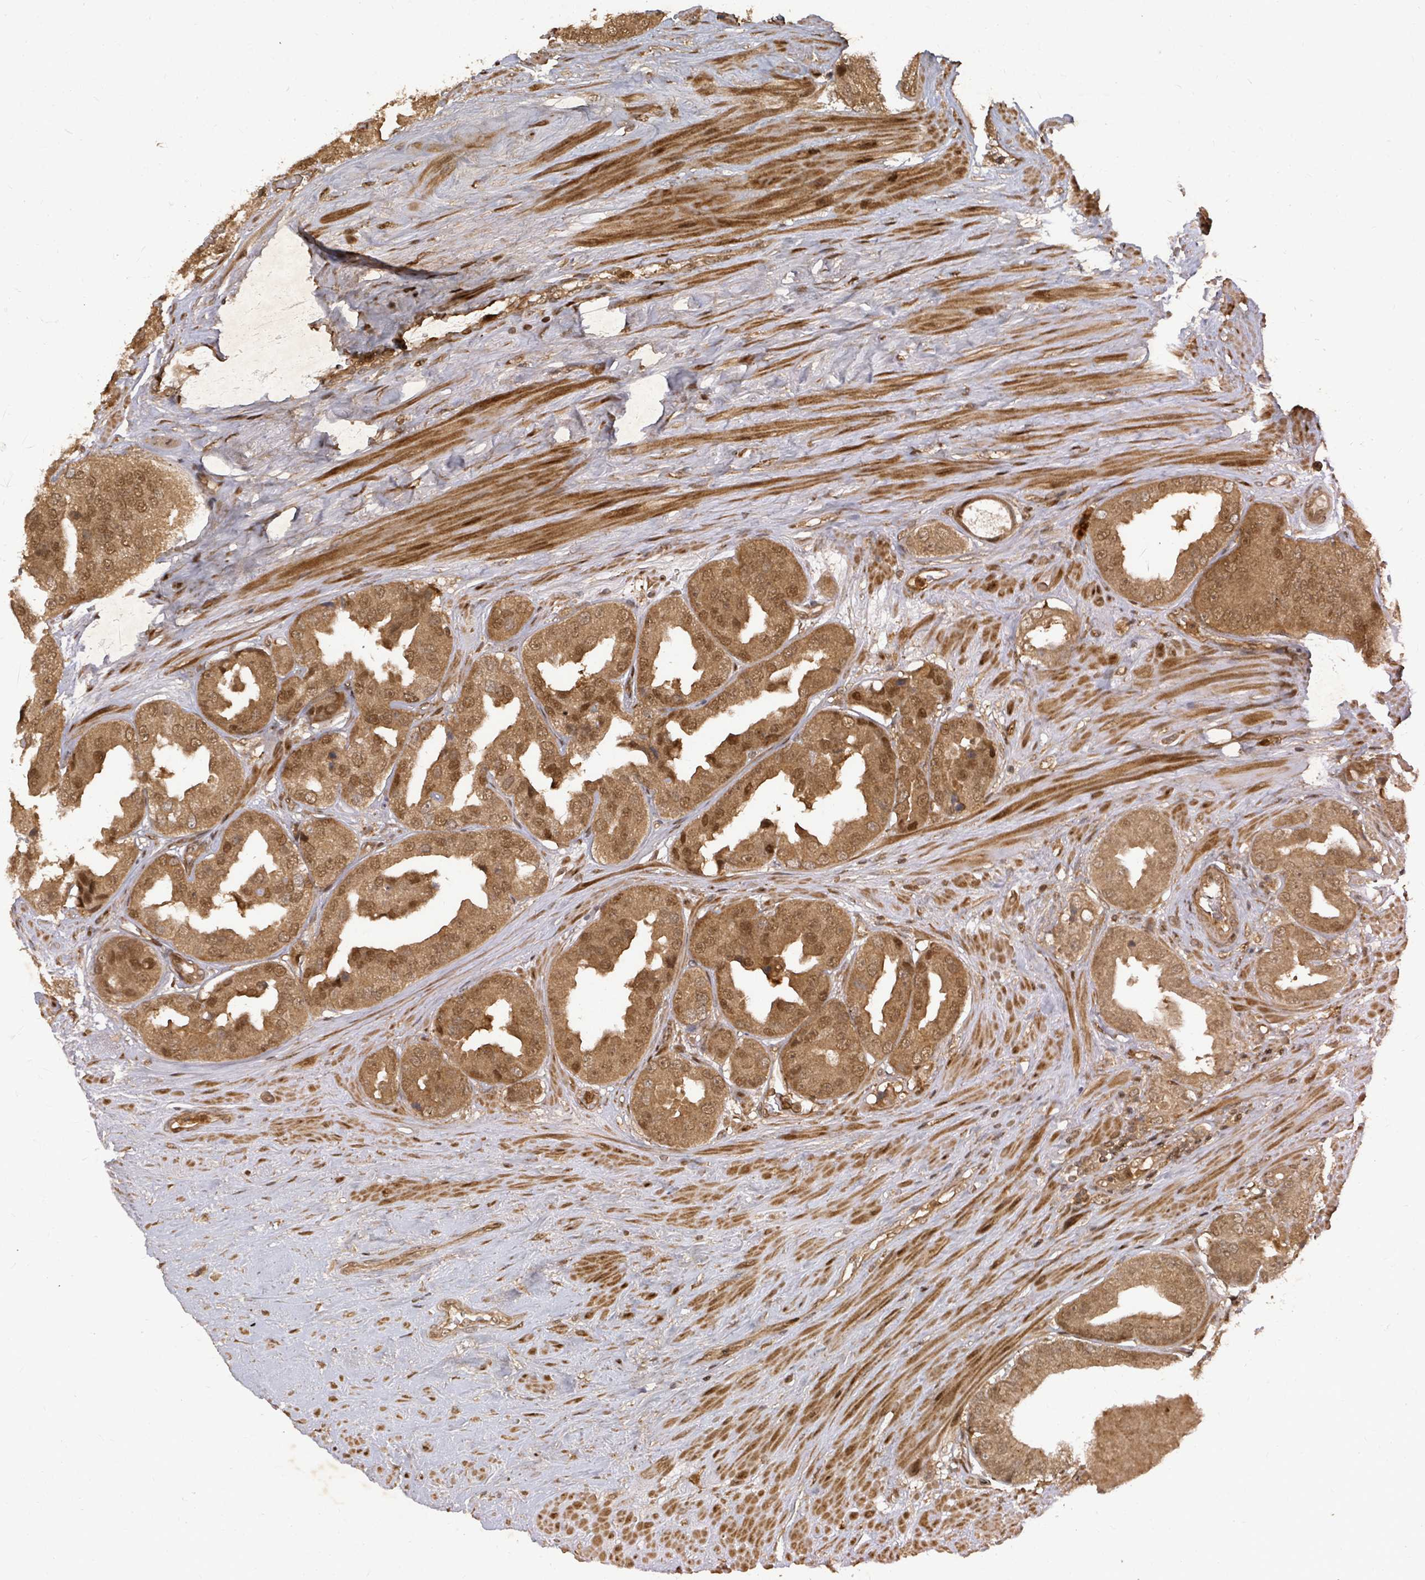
{"staining": {"intensity": "moderate", "quantity": ">75%", "location": "cytoplasmic/membranous,nuclear"}, "tissue": "prostate cancer", "cell_type": "Tumor cells", "image_type": "cancer", "snomed": [{"axis": "morphology", "description": "Adenocarcinoma, High grade"}, {"axis": "topography", "description": "Prostate"}], "caption": "An image of human prostate cancer (high-grade adenocarcinoma) stained for a protein reveals moderate cytoplasmic/membranous and nuclear brown staining in tumor cells.", "gene": "KDM4E", "patient": {"sex": "male", "age": 63}}